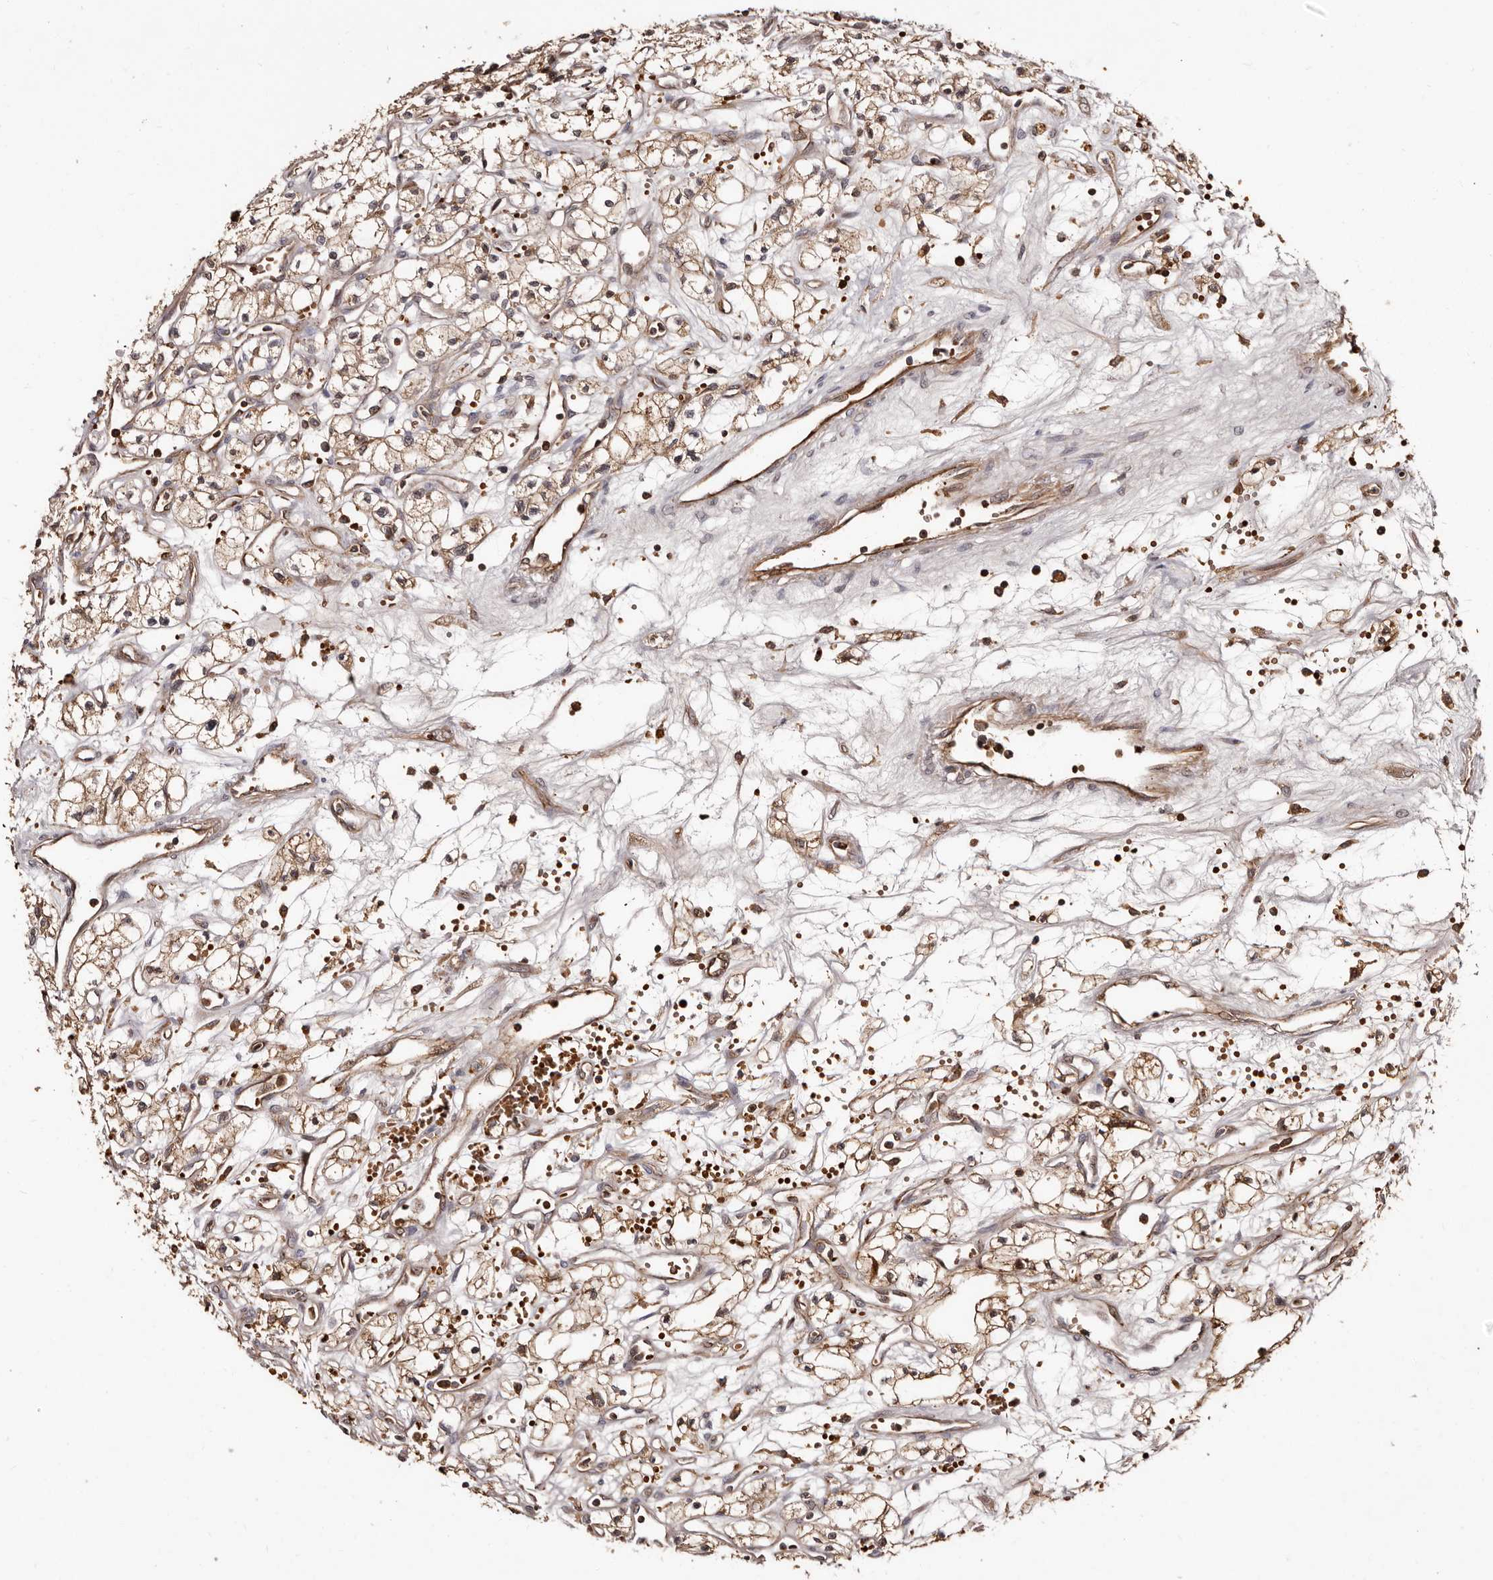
{"staining": {"intensity": "moderate", "quantity": ">75%", "location": "cytoplasmic/membranous"}, "tissue": "renal cancer", "cell_type": "Tumor cells", "image_type": "cancer", "snomed": [{"axis": "morphology", "description": "Adenocarcinoma, NOS"}, {"axis": "topography", "description": "Kidney"}], "caption": "Tumor cells reveal medium levels of moderate cytoplasmic/membranous staining in approximately >75% of cells in human renal cancer.", "gene": "BAX", "patient": {"sex": "male", "age": 59}}